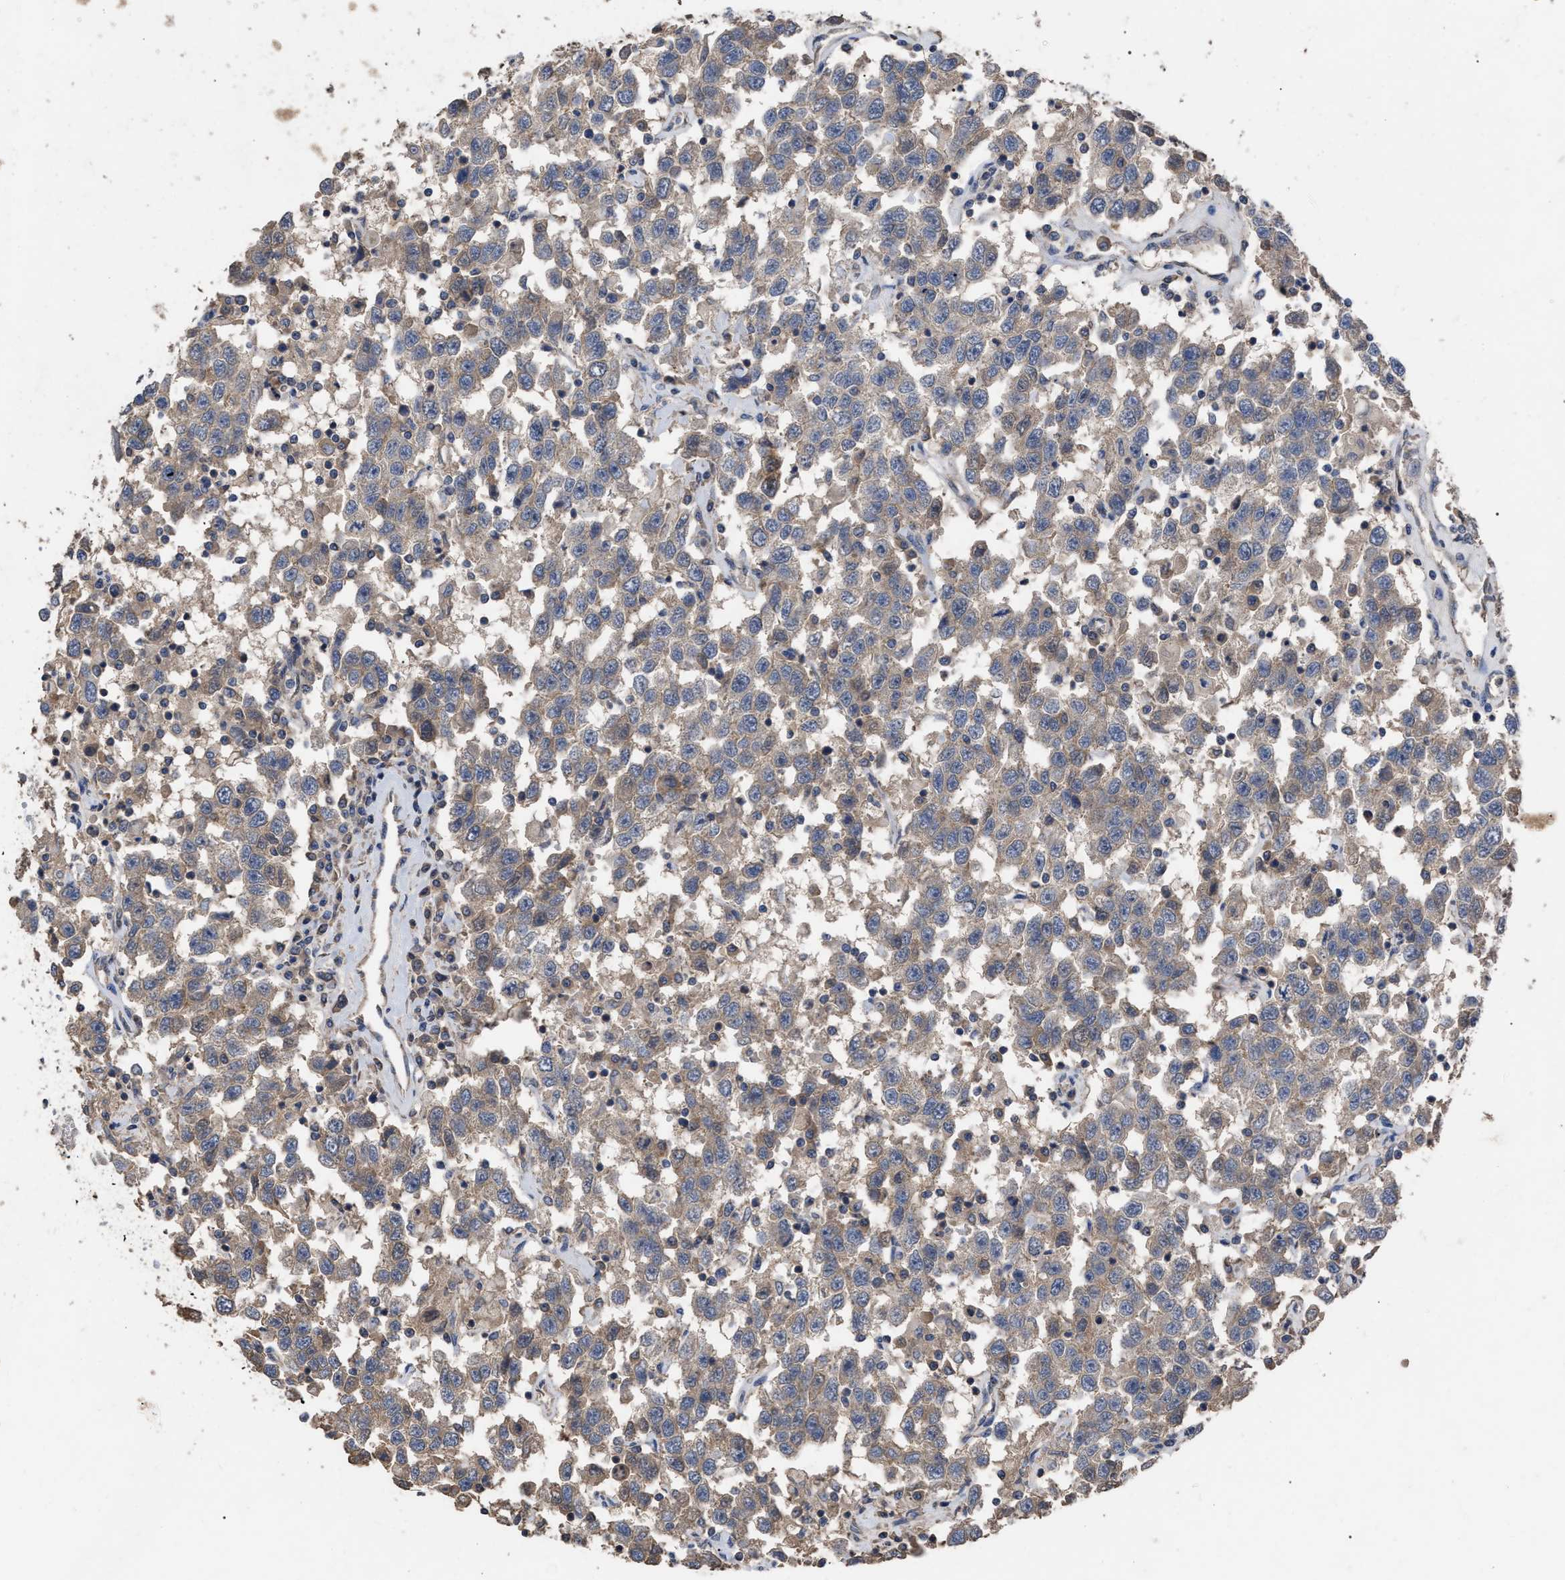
{"staining": {"intensity": "weak", "quantity": ">75%", "location": "cytoplasmic/membranous"}, "tissue": "testis cancer", "cell_type": "Tumor cells", "image_type": "cancer", "snomed": [{"axis": "morphology", "description": "Seminoma, NOS"}, {"axis": "topography", "description": "Testis"}], "caption": "This photomicrograph displays testis cancer stained with immunohistochemistry to label a protein in brown. The cytoplasmic/membranous of tumor cells show weak positivity for the protein. Nuclei are counter-stained blue.", "gene": "BTN2A1", "patient": {"sex": "male", "age": 41}}